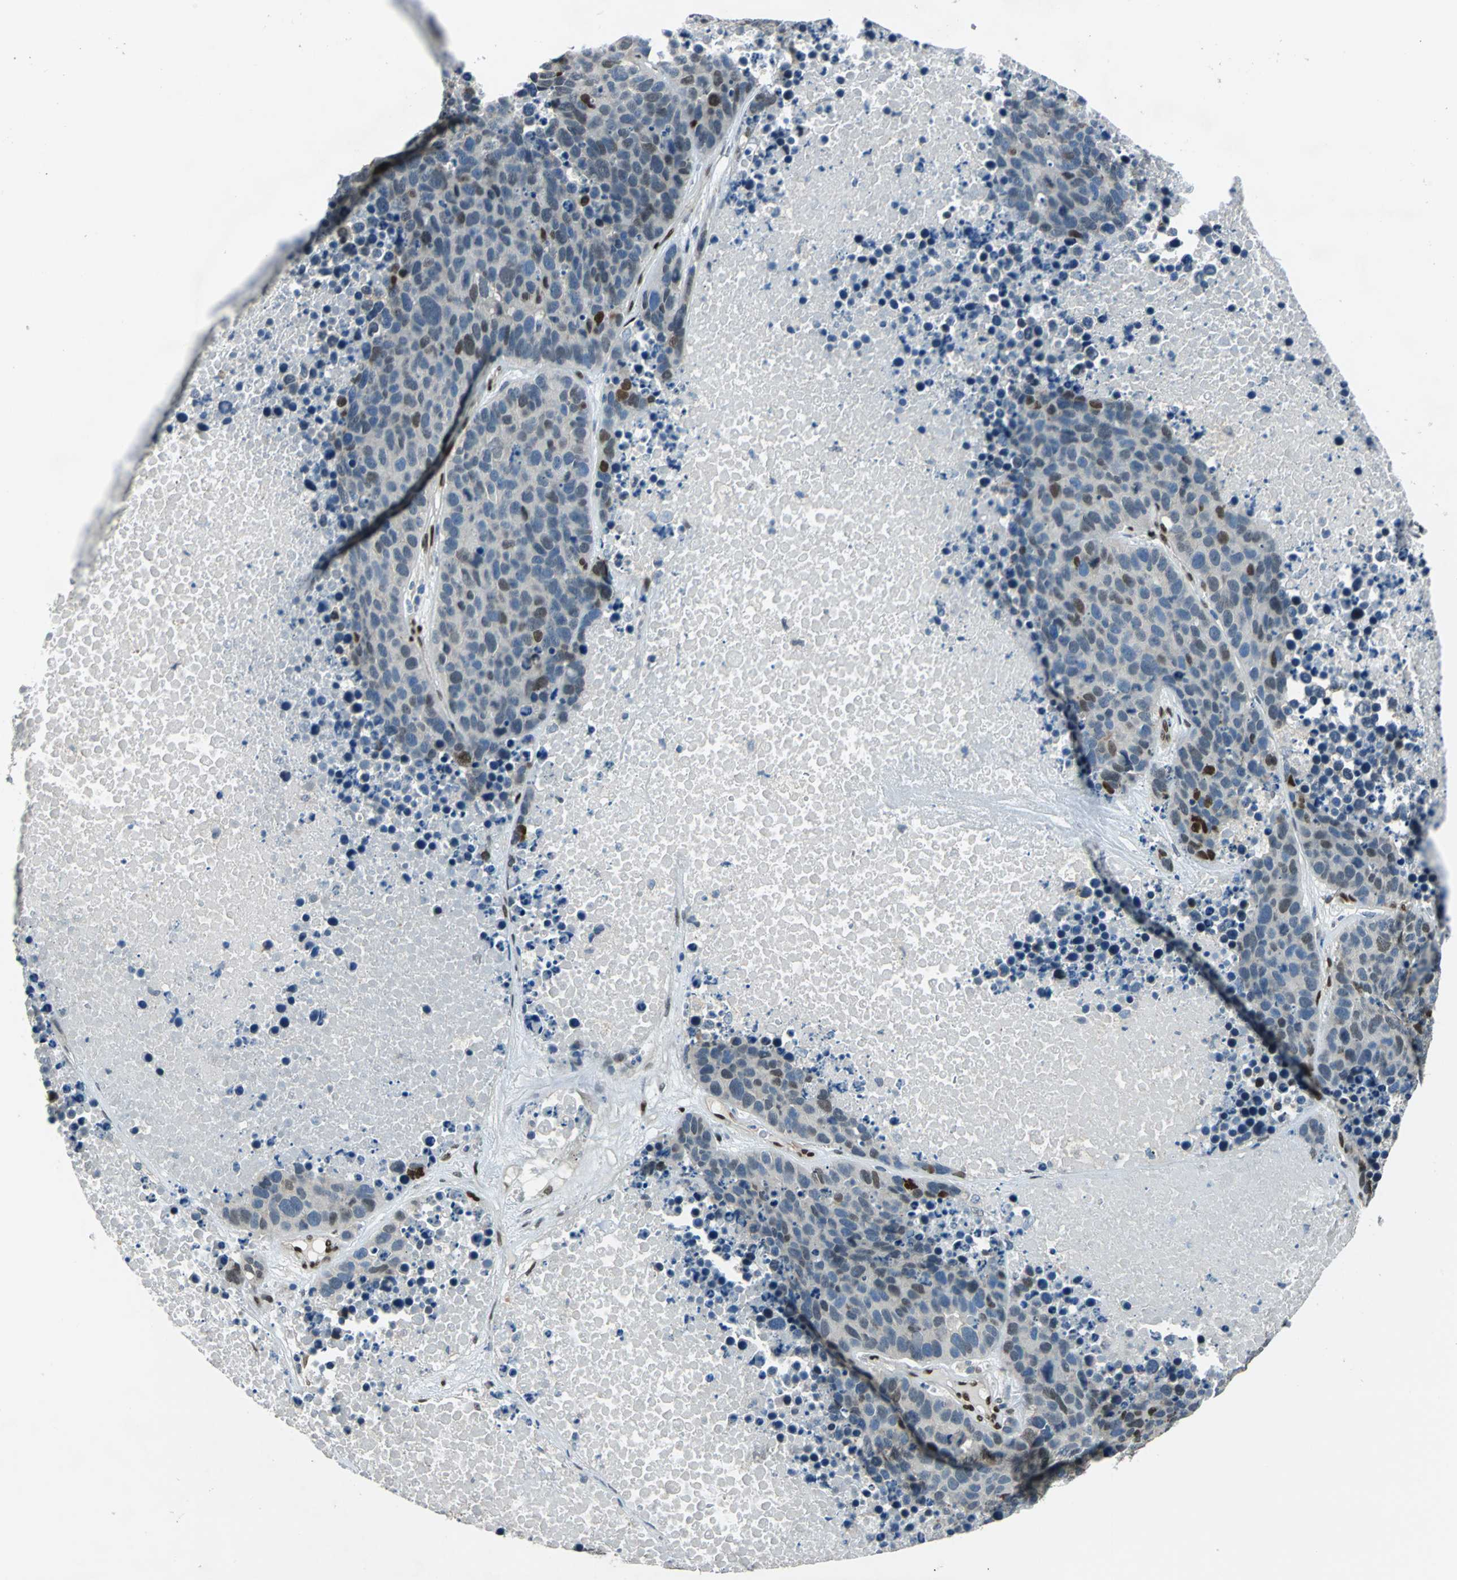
{"staining": {"intensity": "moderate", "quantity": "<25%", "location": "nuclear"}, "tissue": "carcinoid", "cell_type": "Tumor cells", "image_type": "cancer", "snomed": [{"axis": "morphology", "description": "Carcinoid, malignant, NOS"}, {"axis": "topography", "description": "Lung"}], "caption": "This is an image of immunohistochemistry (IHC) staining of carcinoid, which shows moderate staining in the nuclear of tumor cells.", "gene": "NFIA", "patient": {"sex": "male", "age": 60}}